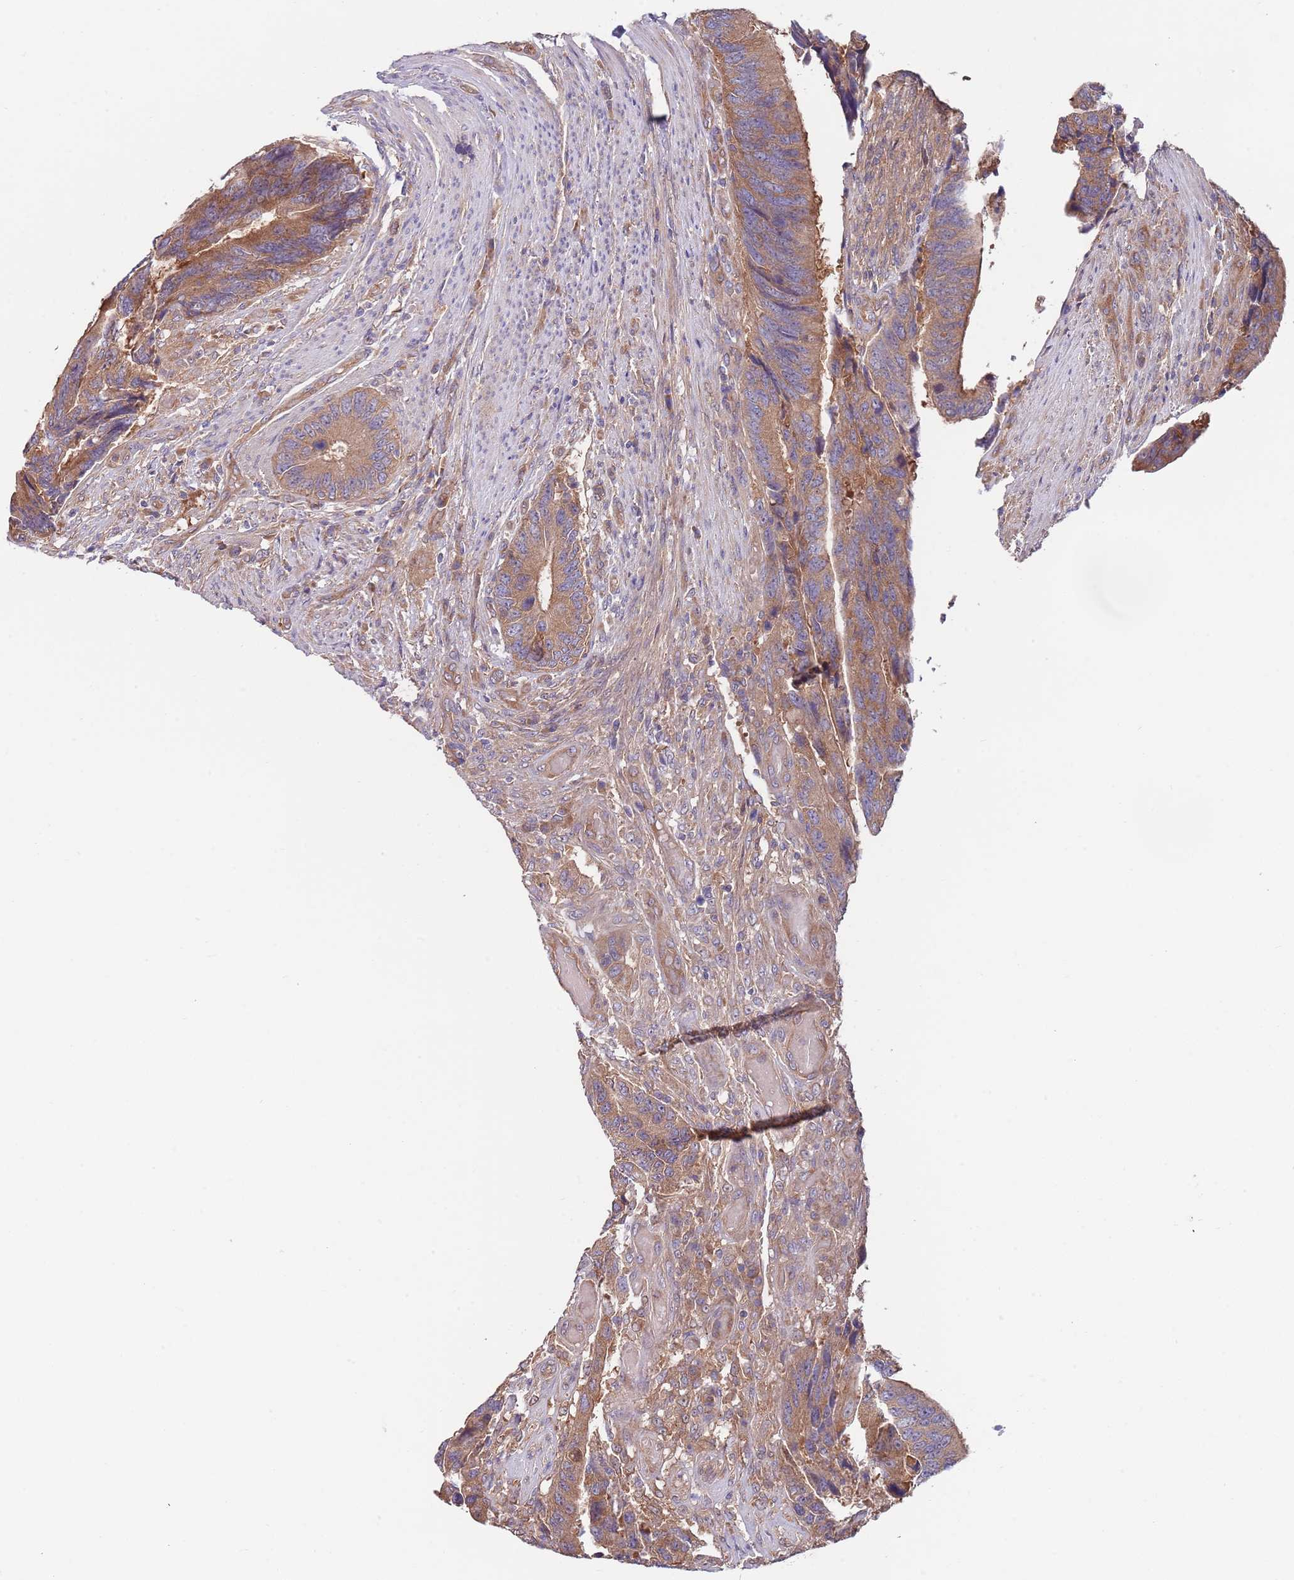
{"staining": {"intensity": "moderate", "quantity": ">75%", "location": "cytoplasmic/membranous"}, "tissue": "colorectal cancer", "cell_type": "Tumor cells", "image_type": "cancer", "snomed": [{"axis": "morphology", "description": "Adenocarcinoma, NOS"}, {"axis": "topography", "description": "Colon"}], "caption": "The immunohistochemical stain highlights moderate cytoplasmic/membranous staining in tumor cells of colorectal adenocarcinoma tissue. (DAB IHC, brown staining for protein, blue staining for nuclei).", "gene": "EIF3F", "patient": {"sex": "male", "age": 87}}